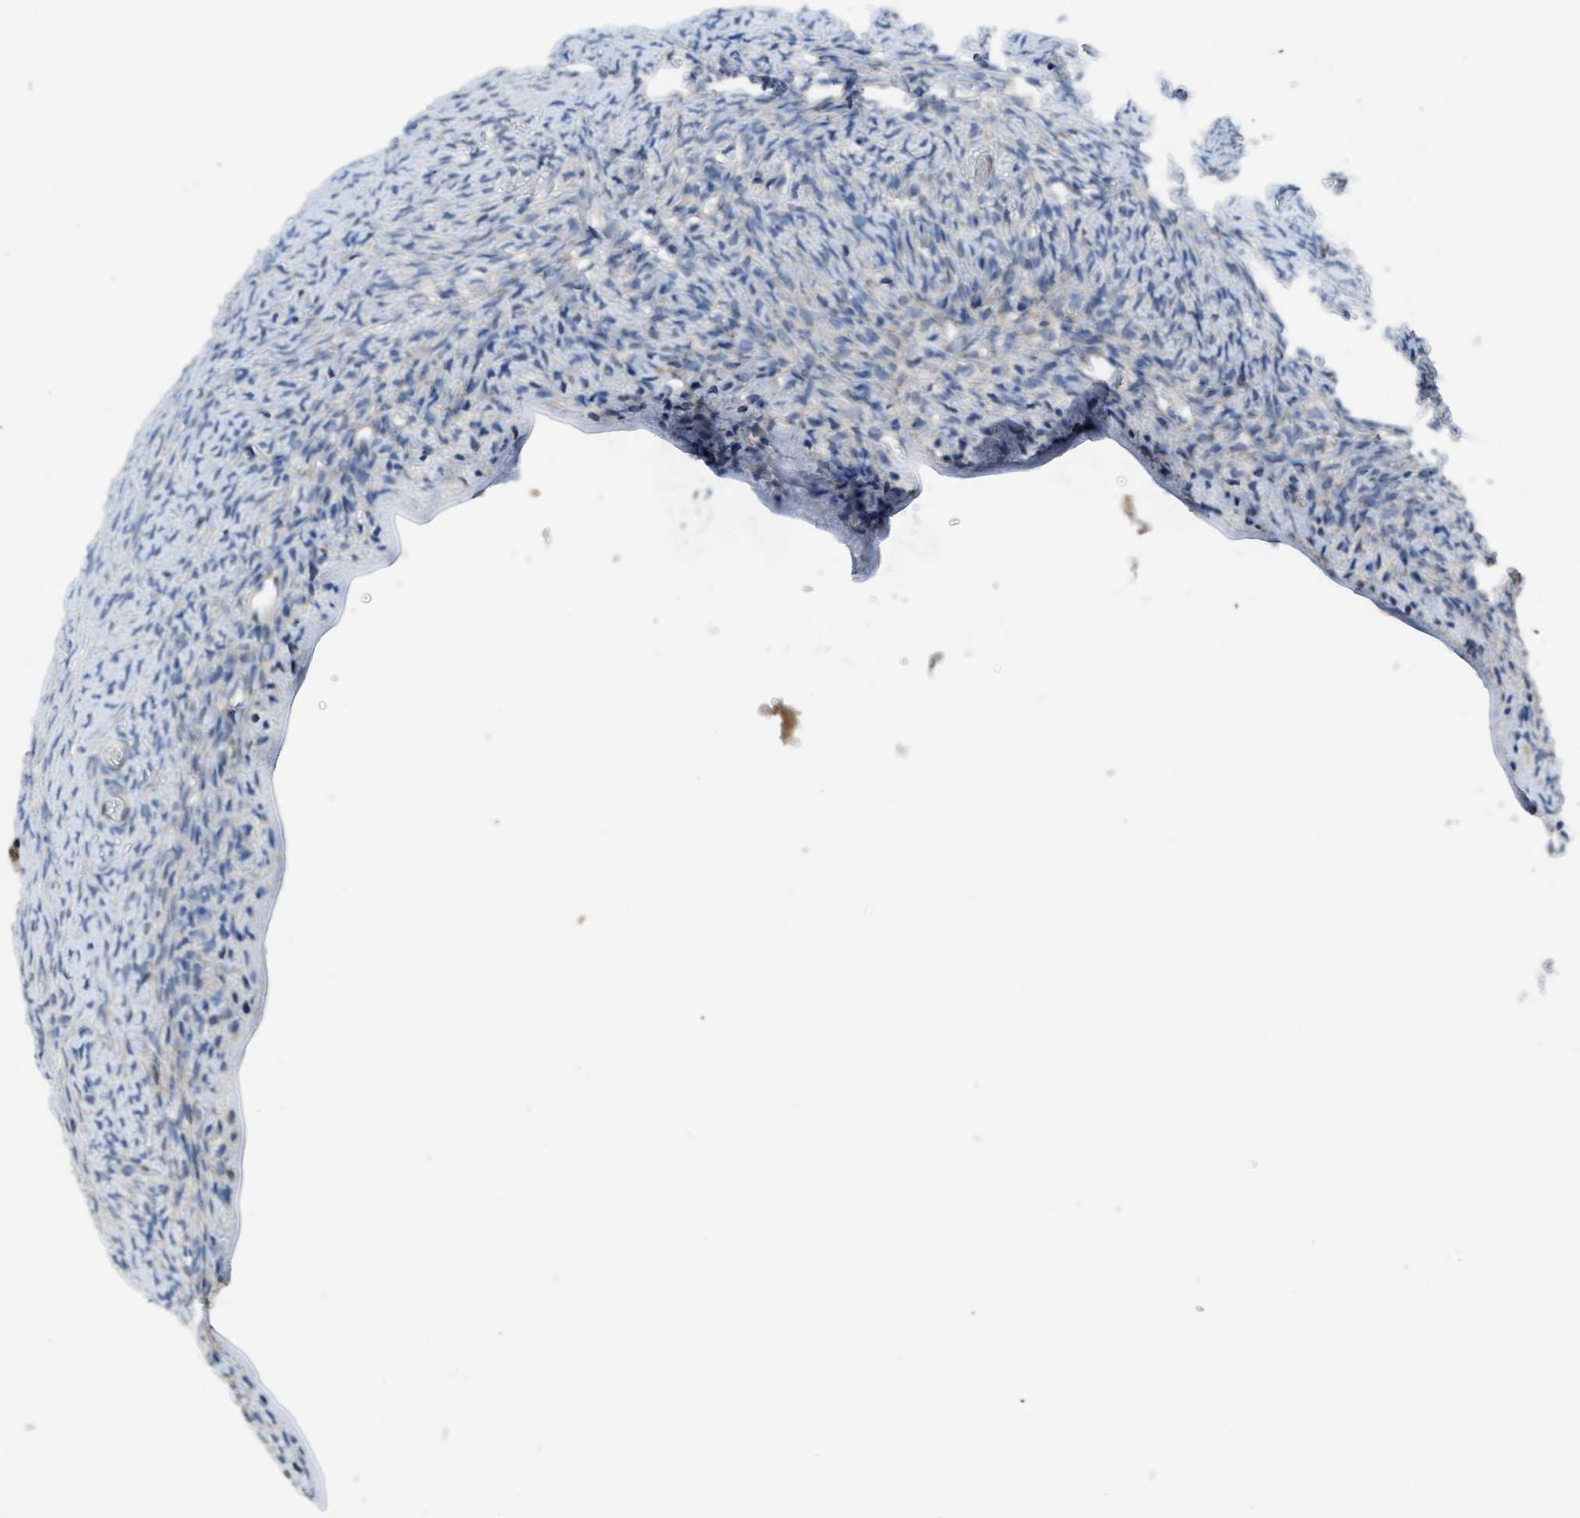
{"staining": {"intensity": "negative", "quantity": "none", "location": "none"}, "tissue": "ovary", "cell_type": "Ovarian stroma cells", "image_type": "normal", "snomed": [{"axis": "morphology", "description": "Normal tissue, NOS"}, {"axis": "topography", "description": "Ovary"}], "caption": "This is an IHC histopathology image of benign ovary. There is no positivity in ovarian stroma cells.", "gene": "PNKD", "patient": {"sex": "female", "age": 27}}